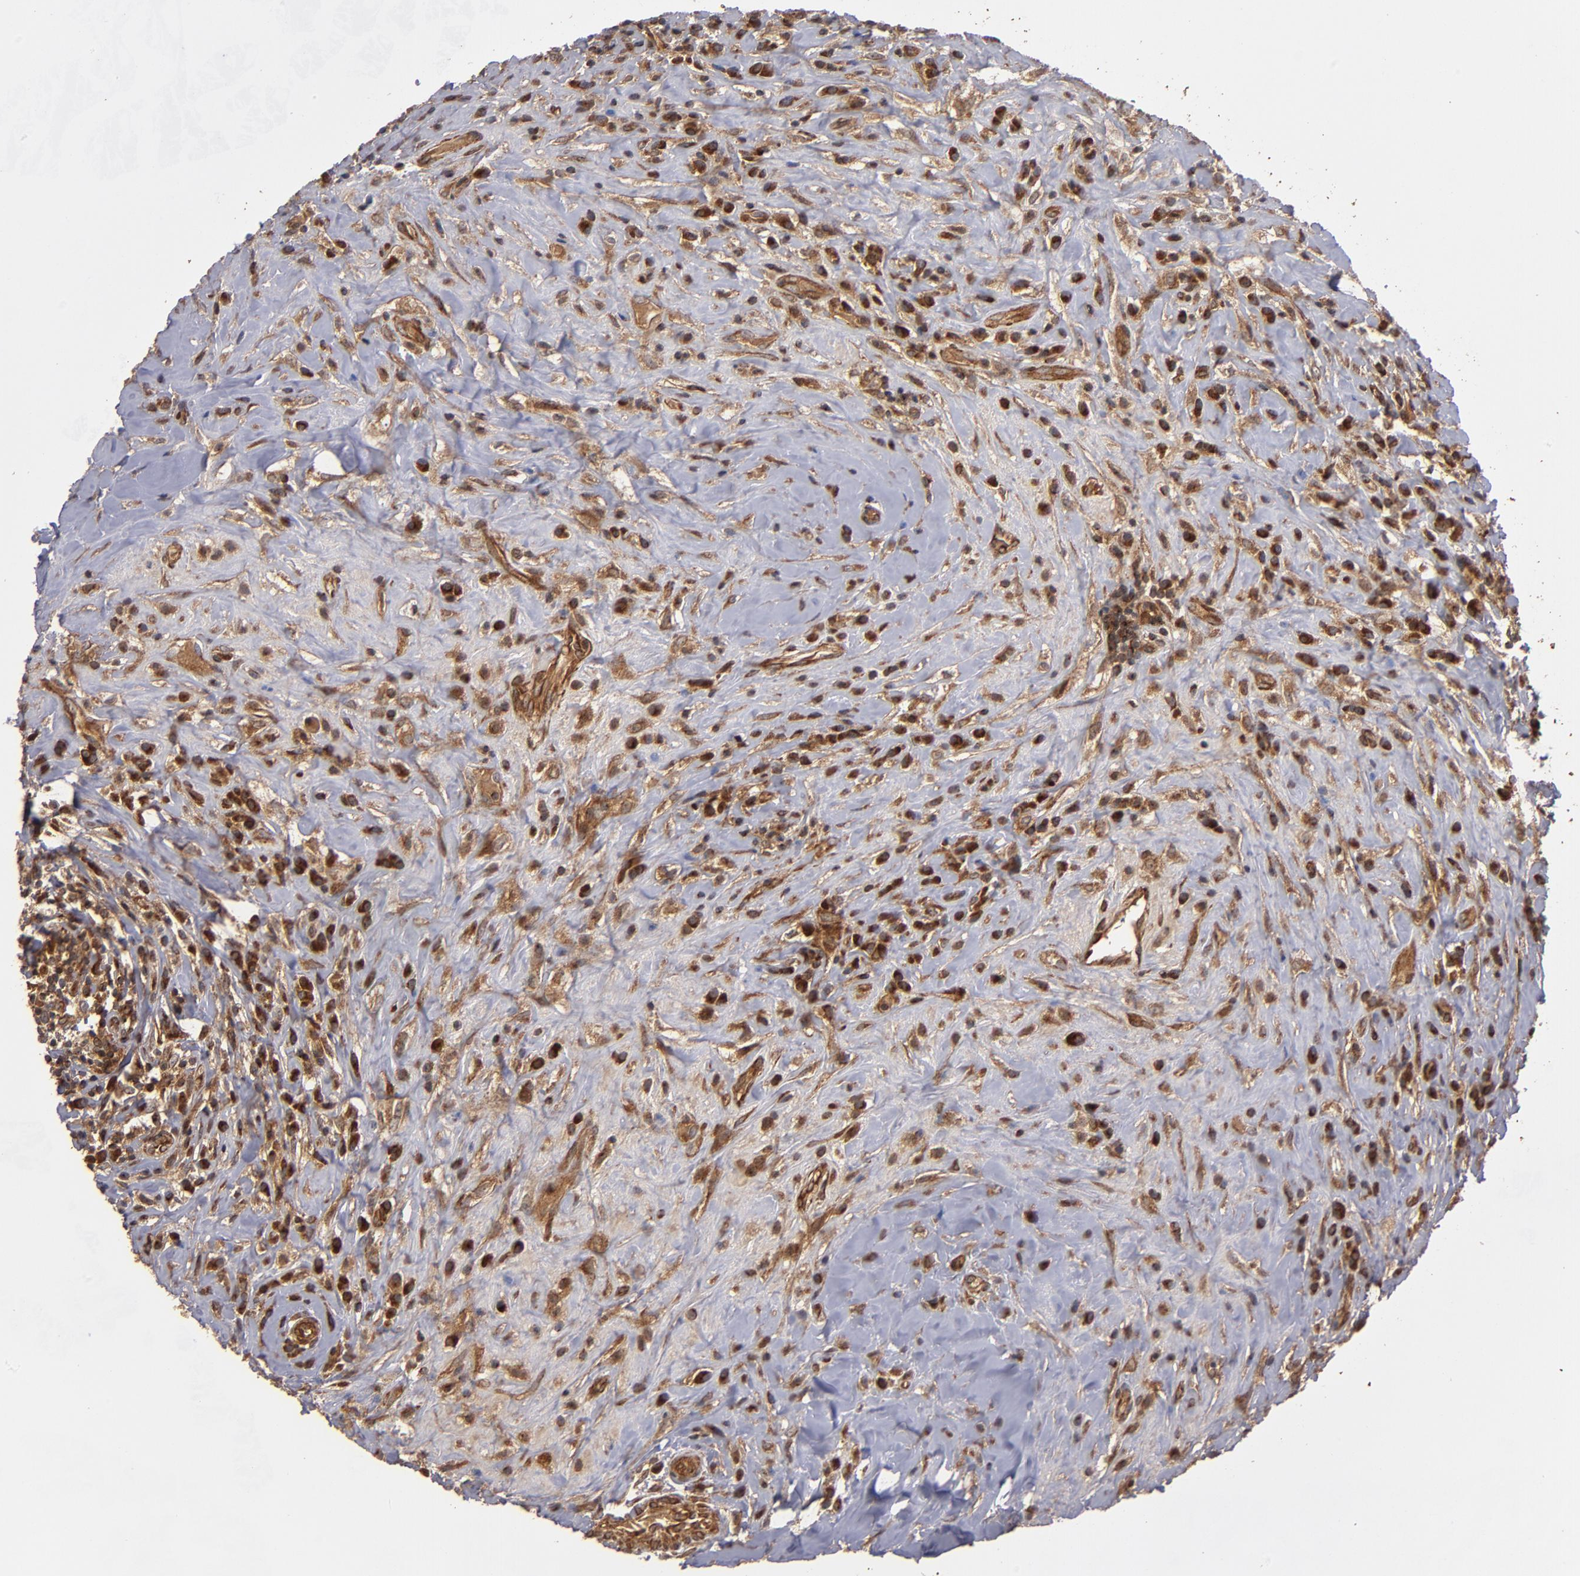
{"staining": {"intensity": "strong", "quantity": ">75%", "location": "cytoplasmic/membranous"}, "tissue": "lymphoma", "cell_type": "Tumor cells", "image_type": "cancer", "snomed": [{"axis": "morphology", "description": "Hodgkin's disease, NOS"}, {"axis": "topography", "description": "Lymph node"}], "caption": "Protein staining displays strong cytoplasmic/membranous positivity in approximately >75% of tumor cells in lymphoma.", "gene": "BDKRB1", "patient": {"sex": "female", "age": 25}}